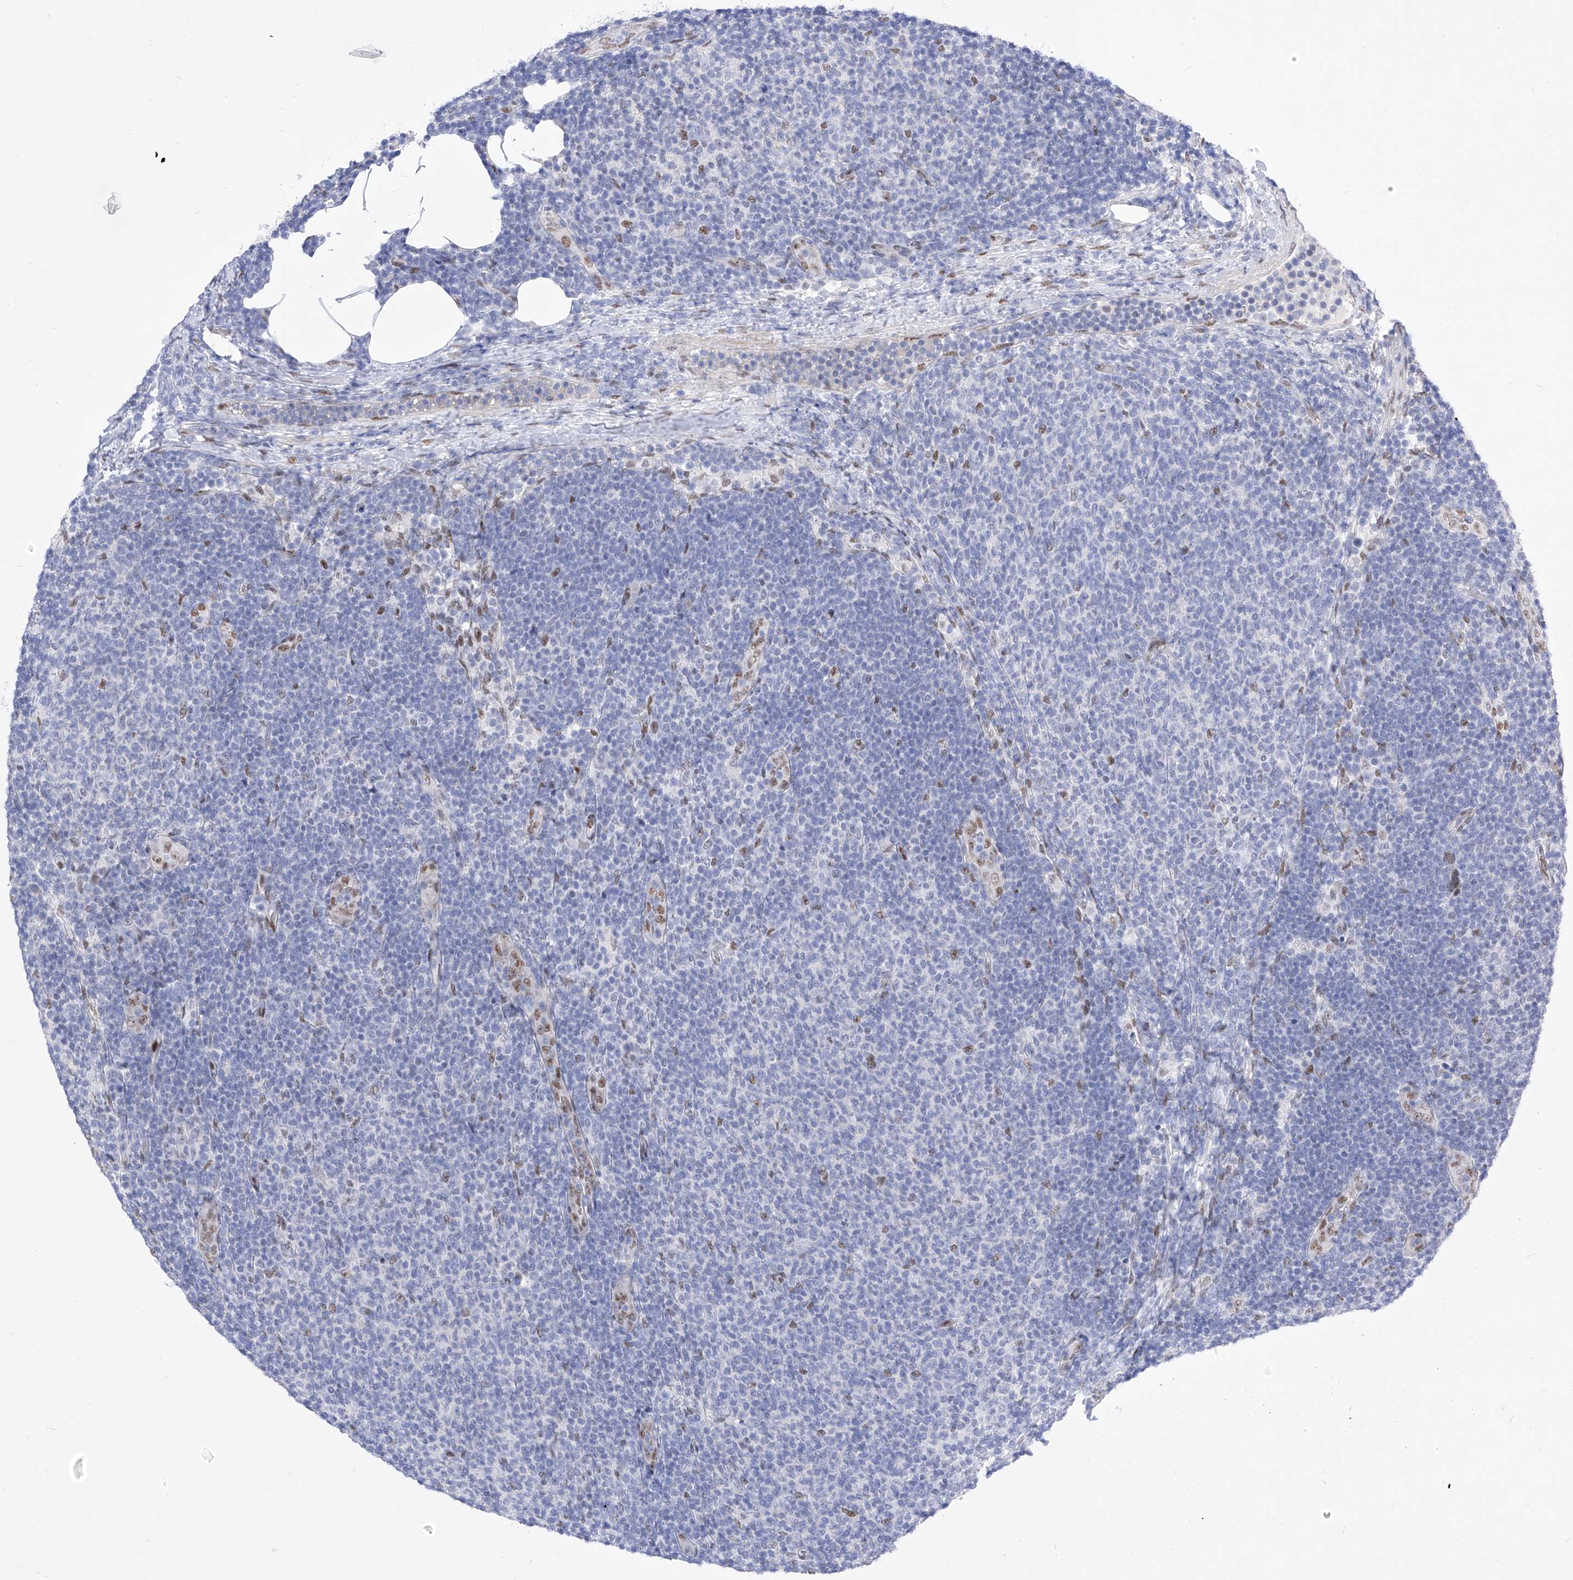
{"staining": {"intensity": "negative", "quantity": "none", "location": "none"}, "tissue": "lymphoma", "cell_type": "Tumor cells", "image_type": "cancer", "snomed": [{"axis": "morphology", "description": "Malignant lymphoma, non-Hodgkin's type, Low grade"}, {"axis": "topography", "description": "Lymph node"}], "caption": "This histopathology image is of malignant lymphoma, non-Hodgkin's type (low-grade) stained with immunohistochemistry (IHC) to label a protein in brown with the nuclei are counter-stained blue. There is no expression in tumor cells.", "gene": "ATN1", "patient": {"sex": "male", "age": 66}}